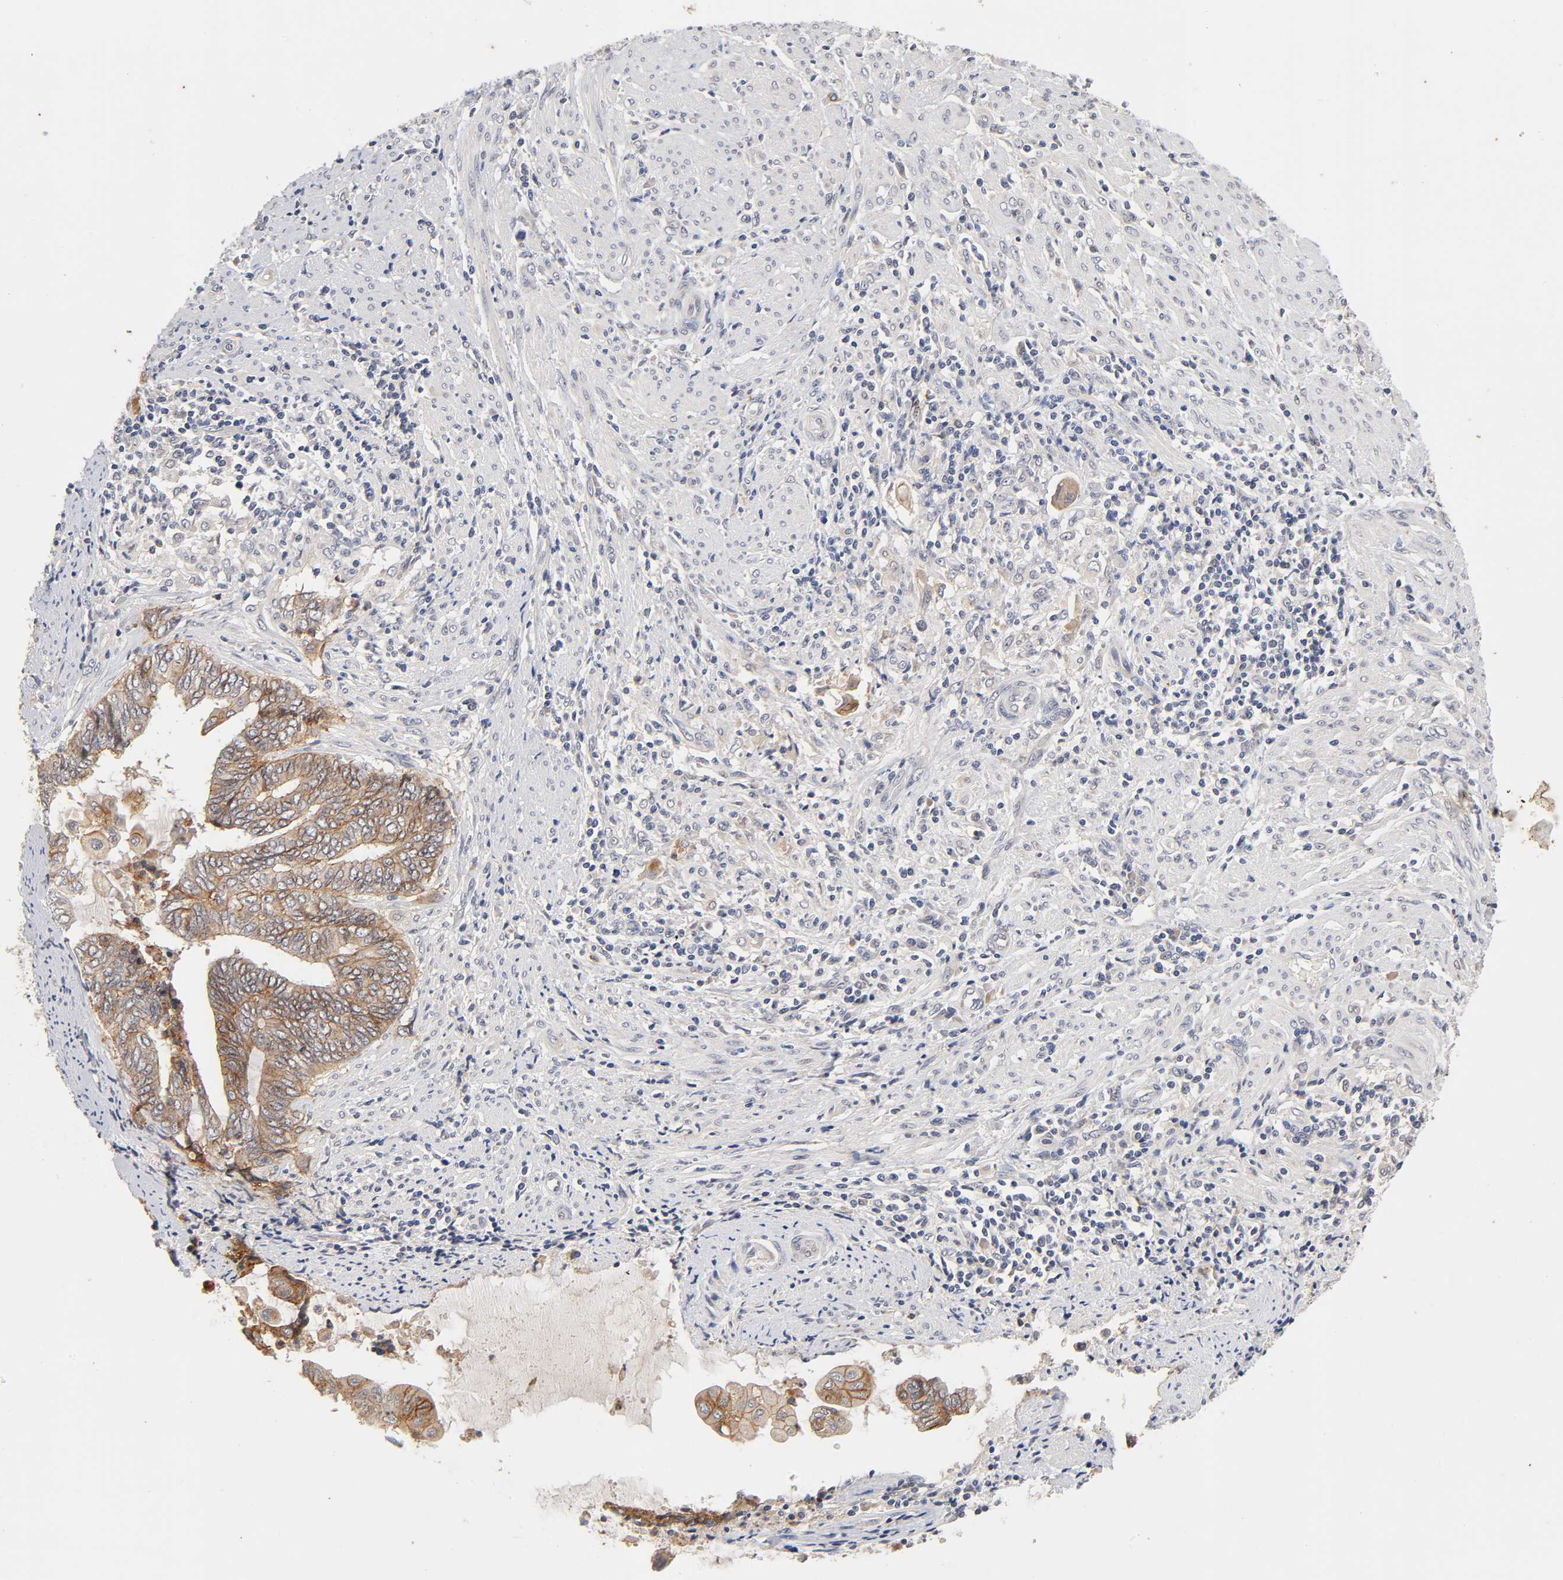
{"staining": {"intensity": "moderate", "quantity": ">75%", "location": "cytoplasmic/membranous"}, "tissue": "endometrial cancer", "cell_type": "Tumor cells", "image_type": "cancer", "snomed": [{"axis": "morphology", "description": "Adenocarcinoma, NOS"}, {"axis": "topography", "description": "Uterus"}, {"axis": "topography", "description": "Endometrium"}], "caption": "High-magnification brightfield microscopy of endometrial adenocarcinoma stained with DAB (3,3'-diaminobenzidine) (brown) and counterstained with hematoxylin (blue). tumor cells exhibit moderate cytoplasmic/membranous expression is seen in approximately>75% of cells.", "gene": "CXADR", "patient": {"sex": "female", "age": 70}}